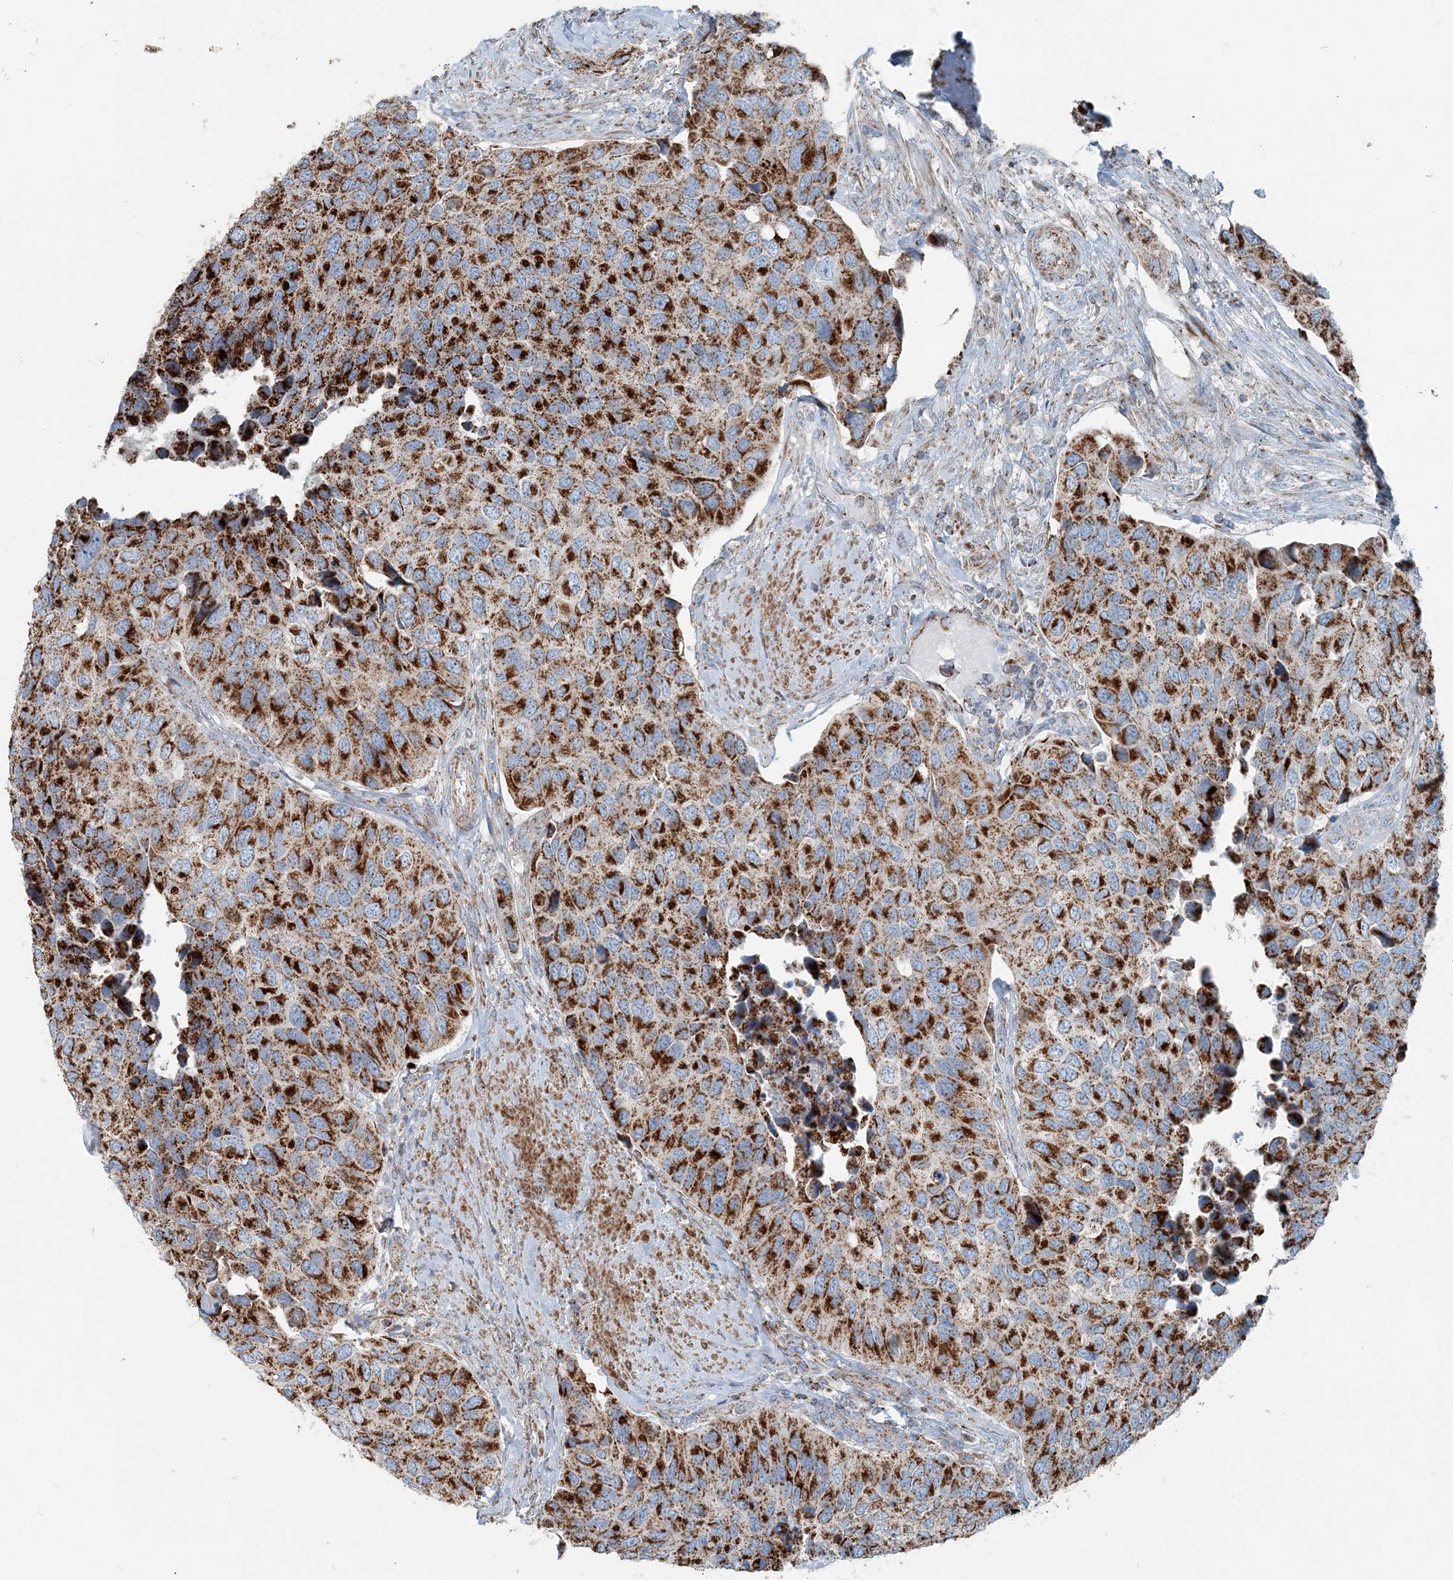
{"staining": {"intensity": "strong", "quantity": ">75%", "location": "cytoplasmic/membranous"}, "tissue": "urothelial cancer", "cell_type": "Tumor cells", "image_type": "cancer", "snomed": [{"axis": "morphology", "description": "Urothelial carcinoma, High grade"}, {"axis": "topography", "description": "Urinary bladder"}], "caption": "Protein expression analysis of human urothelial cancer reveals strong cytoplasmic/membranous expression in approximately >75% of tumor cells. Using DAB (brown) and hematoxylin (blue) stains, captured at high magnification using brightfield microscopy.", "gene": "INTU", "patient": {"sex": "male", "age": 74}}